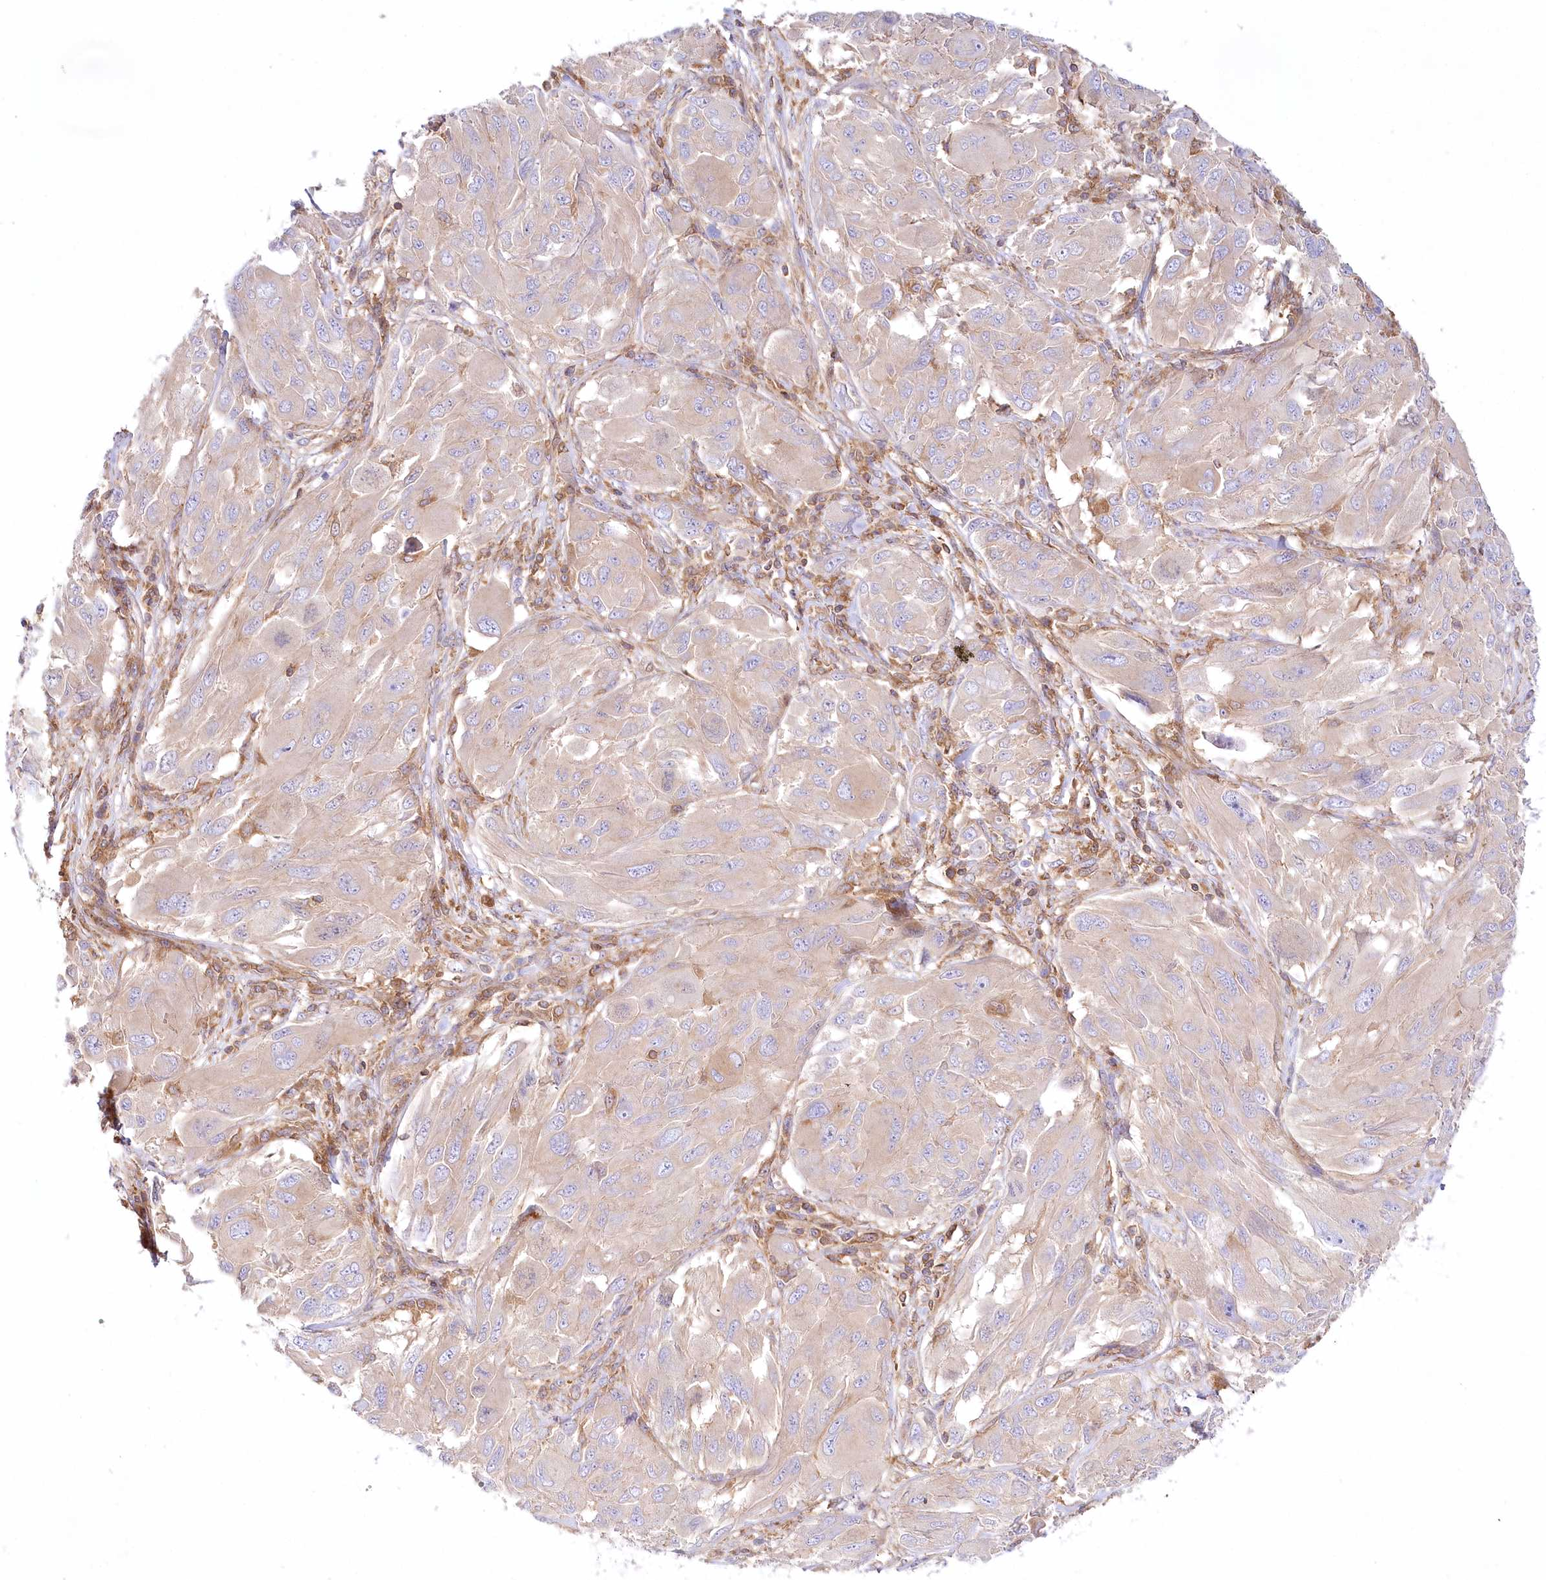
{"staining": {"intensity": "negative", "quantity": "none", "location": "none"}, "tissue": "melanoma", "cell_type": "Tumor cells", "image_type": "cancer", "snomed": [{"axis": "morphology", "description": "Malignant melanoma, NOS"}, {"axis": "topography", "description": "Skin"}], "caption": "Protein analysis of melanoma exhibits no significant positivity in tumor cells.", "gene": "ABRAXAS2", "patient": {"sex": "female", "age": 91}}